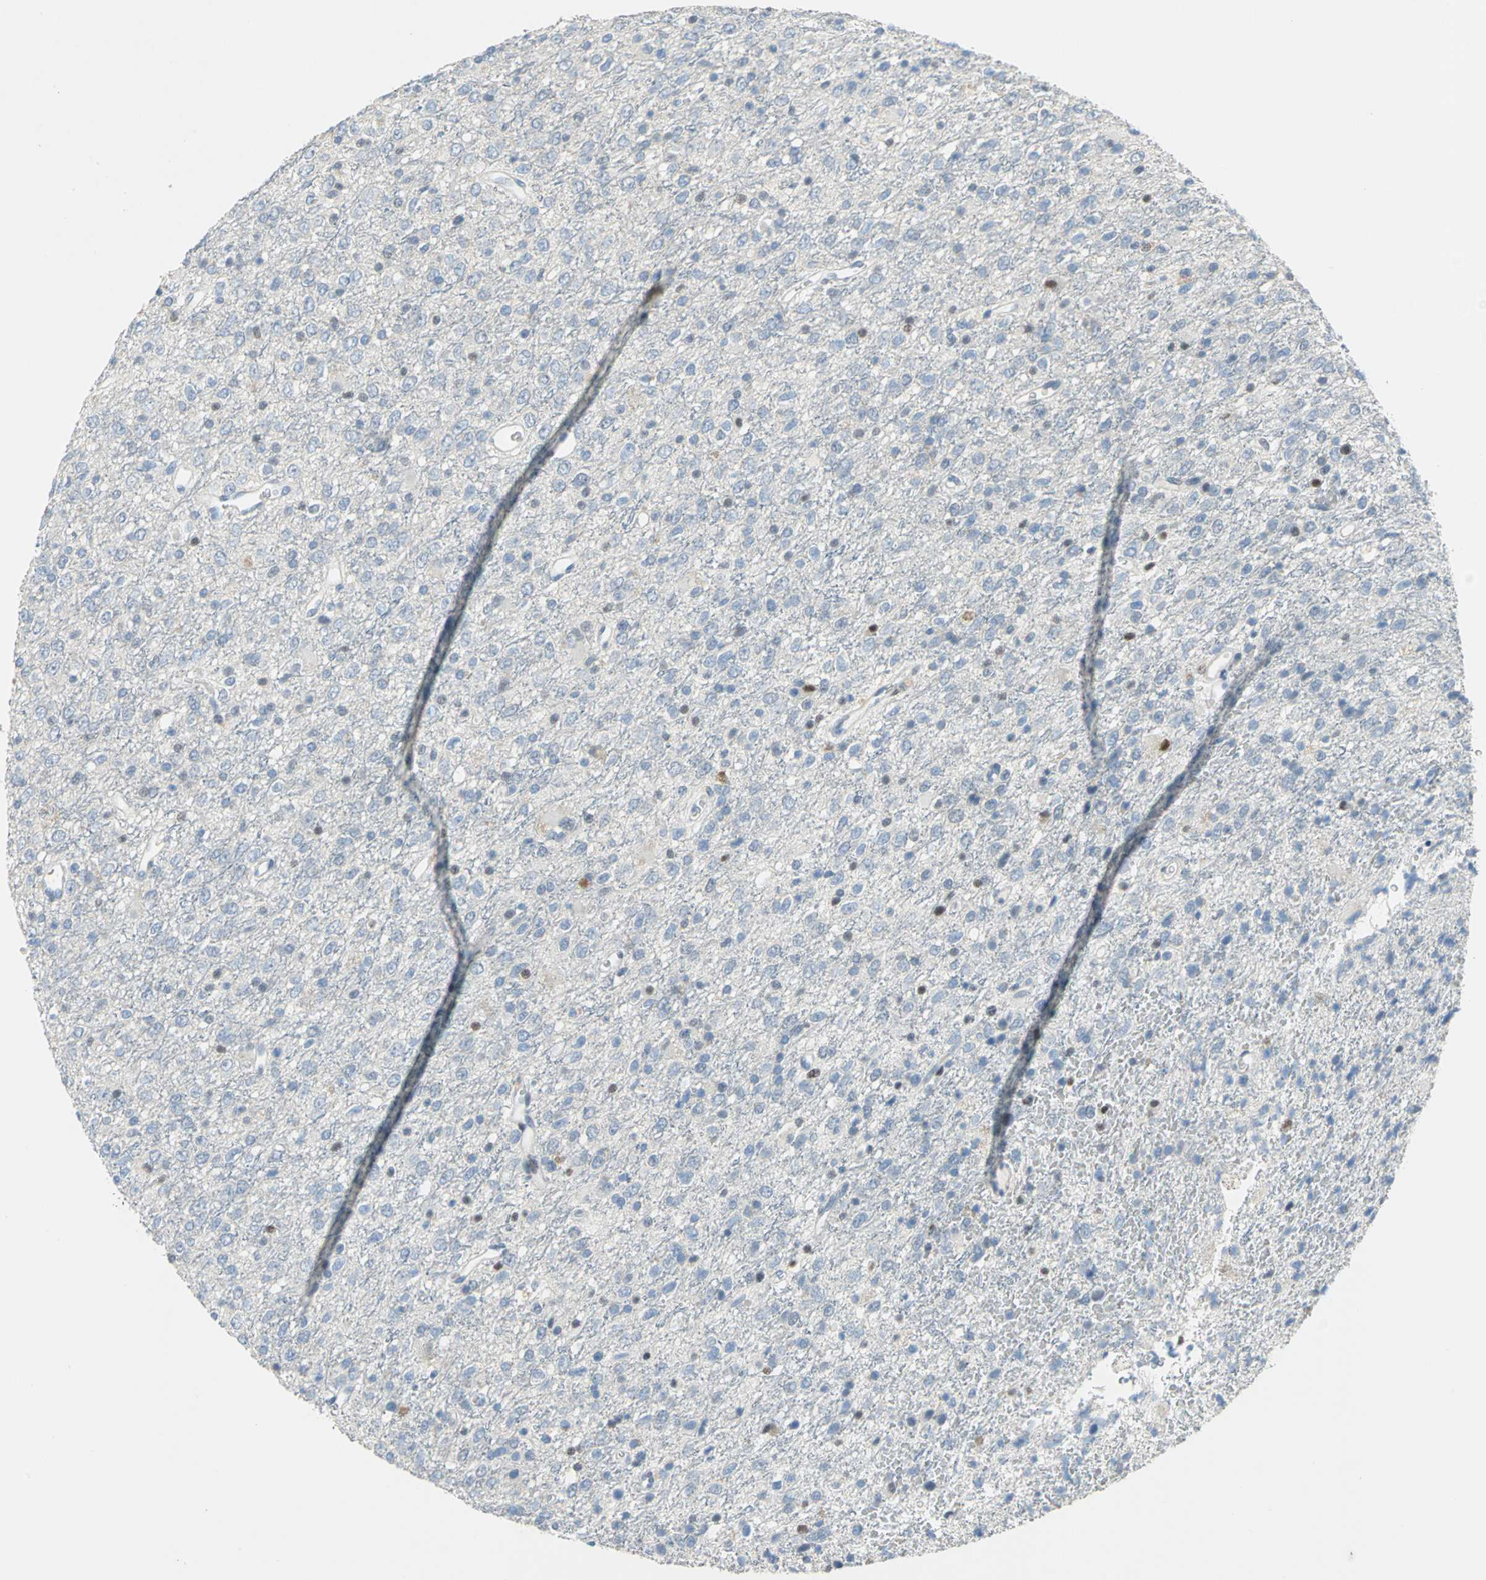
{"staining": {"intensity": "negative", "quantity": "none", "location": "none"}, "tissue": "glioma", "cell_type": "Tumor cells", "image_type": "cancer", "snomed": [{"axis": "morphology", "description": "Glioma, malignant, High grade"}, {"axis": "topography", "description": "pancreas cauda"}], "caption": "Micrograph shows no significant protein expression in tumor cells of malignant glioma (high-grade).", "gene": "NAB2", "patient": {"sex": "male", "age": 60}}